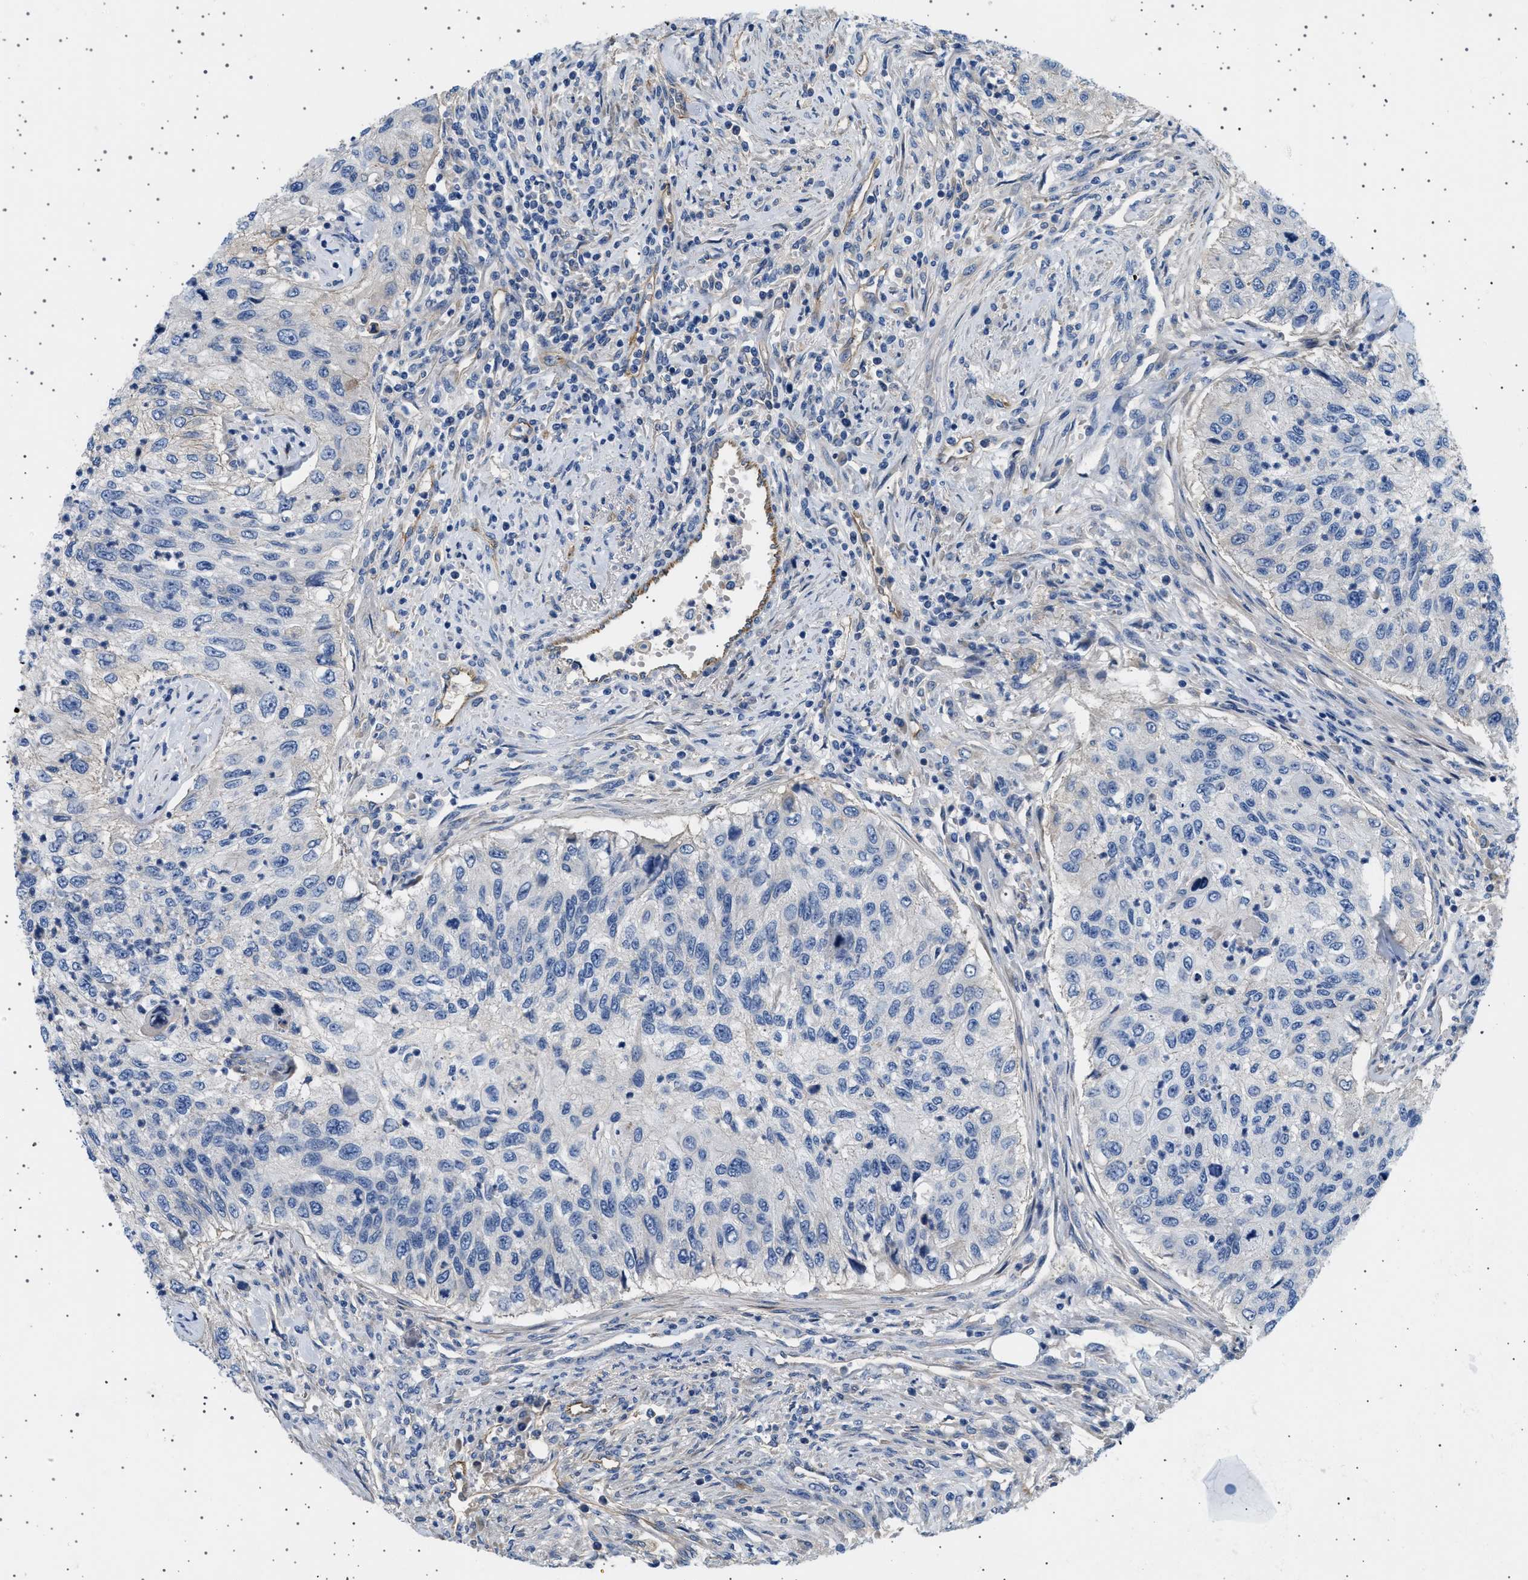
{"staining": {"intensity": "negative", "quantity": "none", "location": "none"}, "tissue": "urothelial cancer", "cell_type": "Tumor cells", "image_type": "cancer", "snomed": [{"axis": "morphology", "description": "Urothelial carcinoma, High grade"}, {"axis": "topography", "description": "Urinary bladder"}], "caption": "IHC micrograph of neoplastic tissue: human urothelial cancer stained with DAB shows no significant protein expression in tumor cells.", "gene": "PLPP6", "patient": {"sex": "female", "age": 60}}